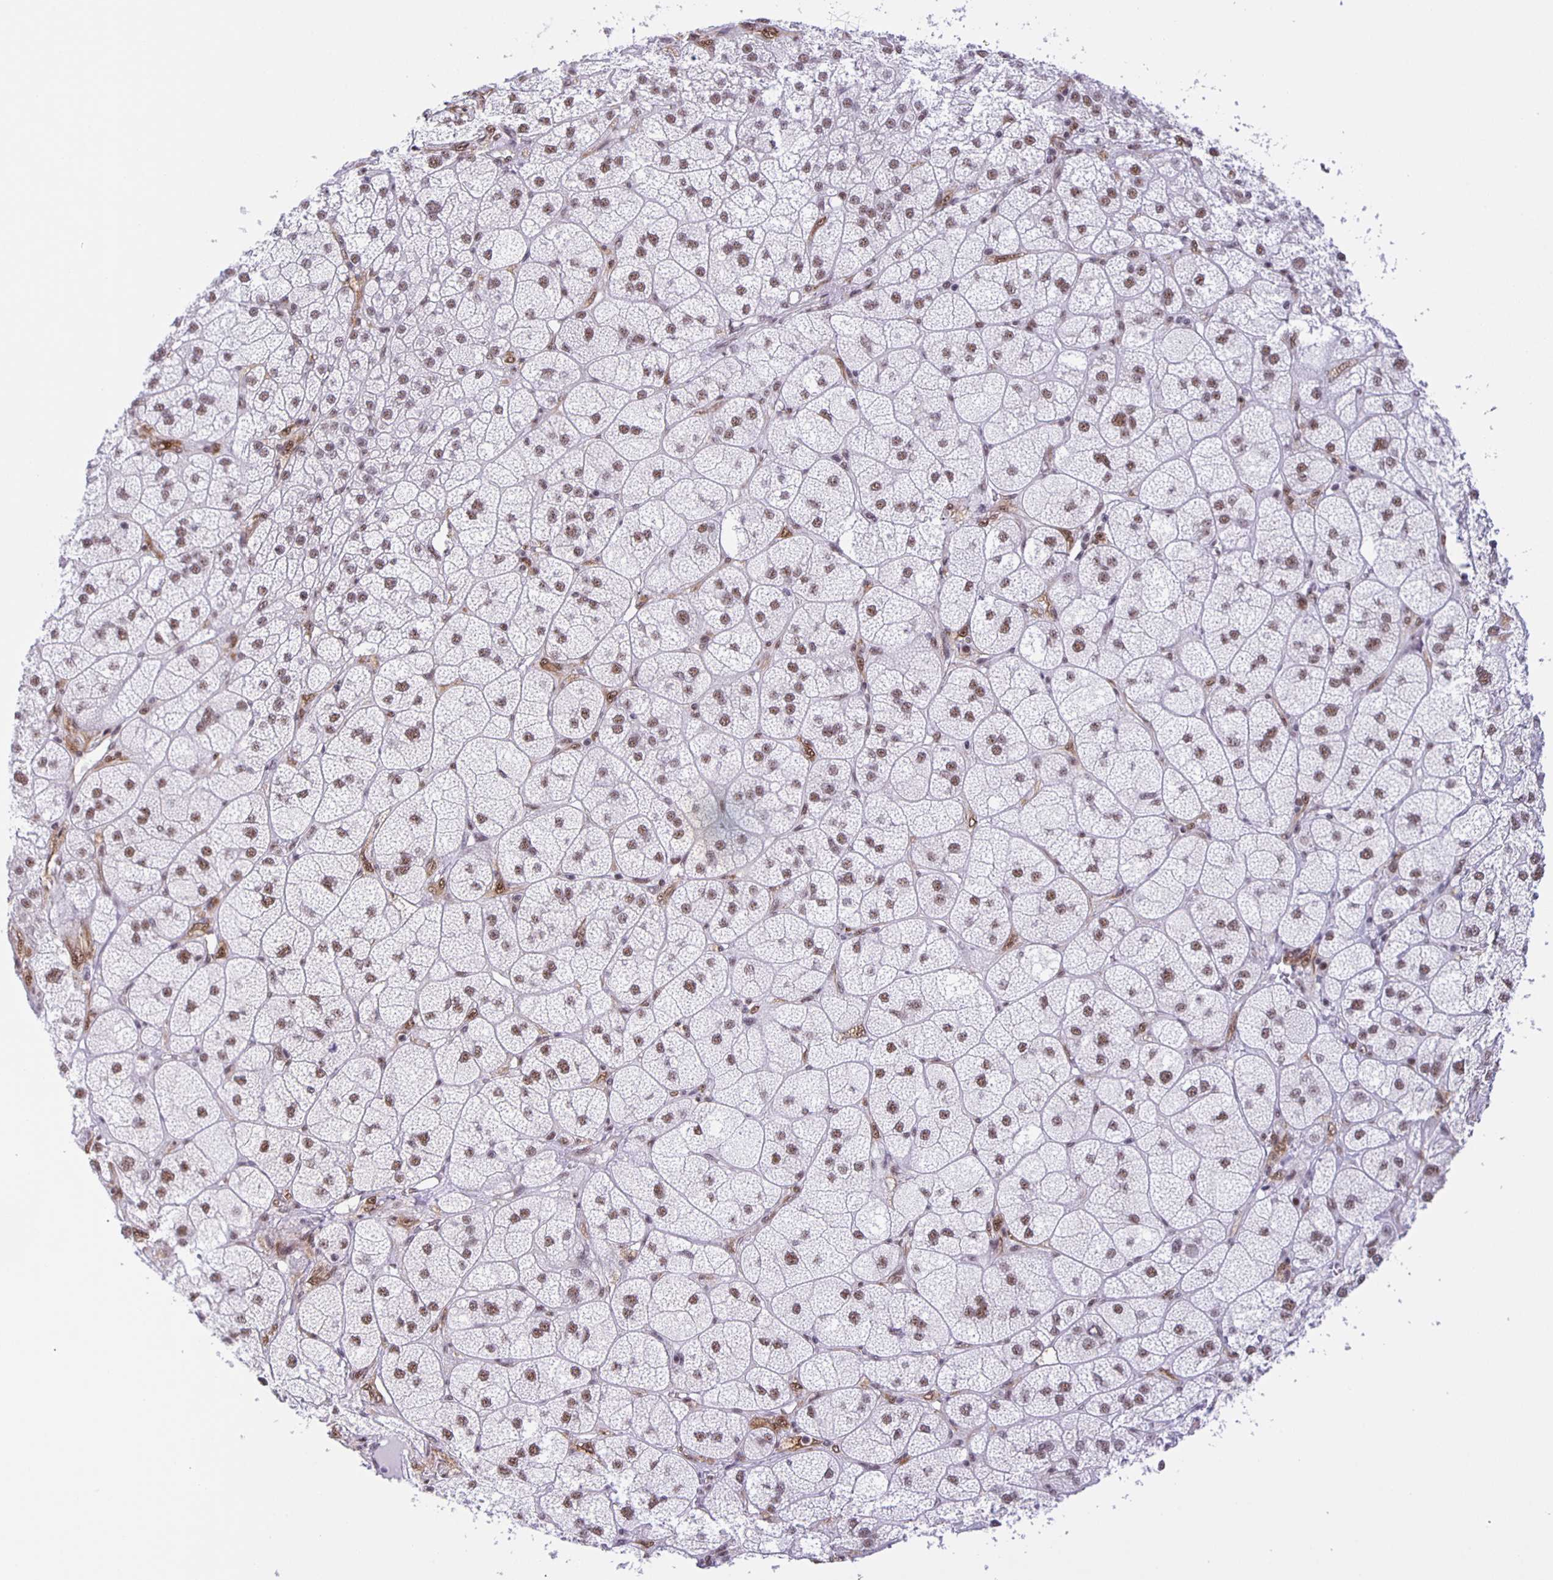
{"staining": {"intensity": "moderate", "quantity": ">75%", "location": "nuclear"}, "tissue": "adrenal gland", "cell_type": "Glandular cells", "image_type": "normal", "snomed": [{"axis": "morphology", "description": "Normal tissue, NOS"}, {"axis": "topography", "description": "Adrenal gland"}], "caption": "Immunohistochemistry (DAB (3,3'-diaminobenzidine)) staining of normal human adrenal gland reveals moderate nuclear protein staining in about >75% of glandular cells.", "gene": "ZRANB2", "patient": {"sex": "female", "age": 60}}